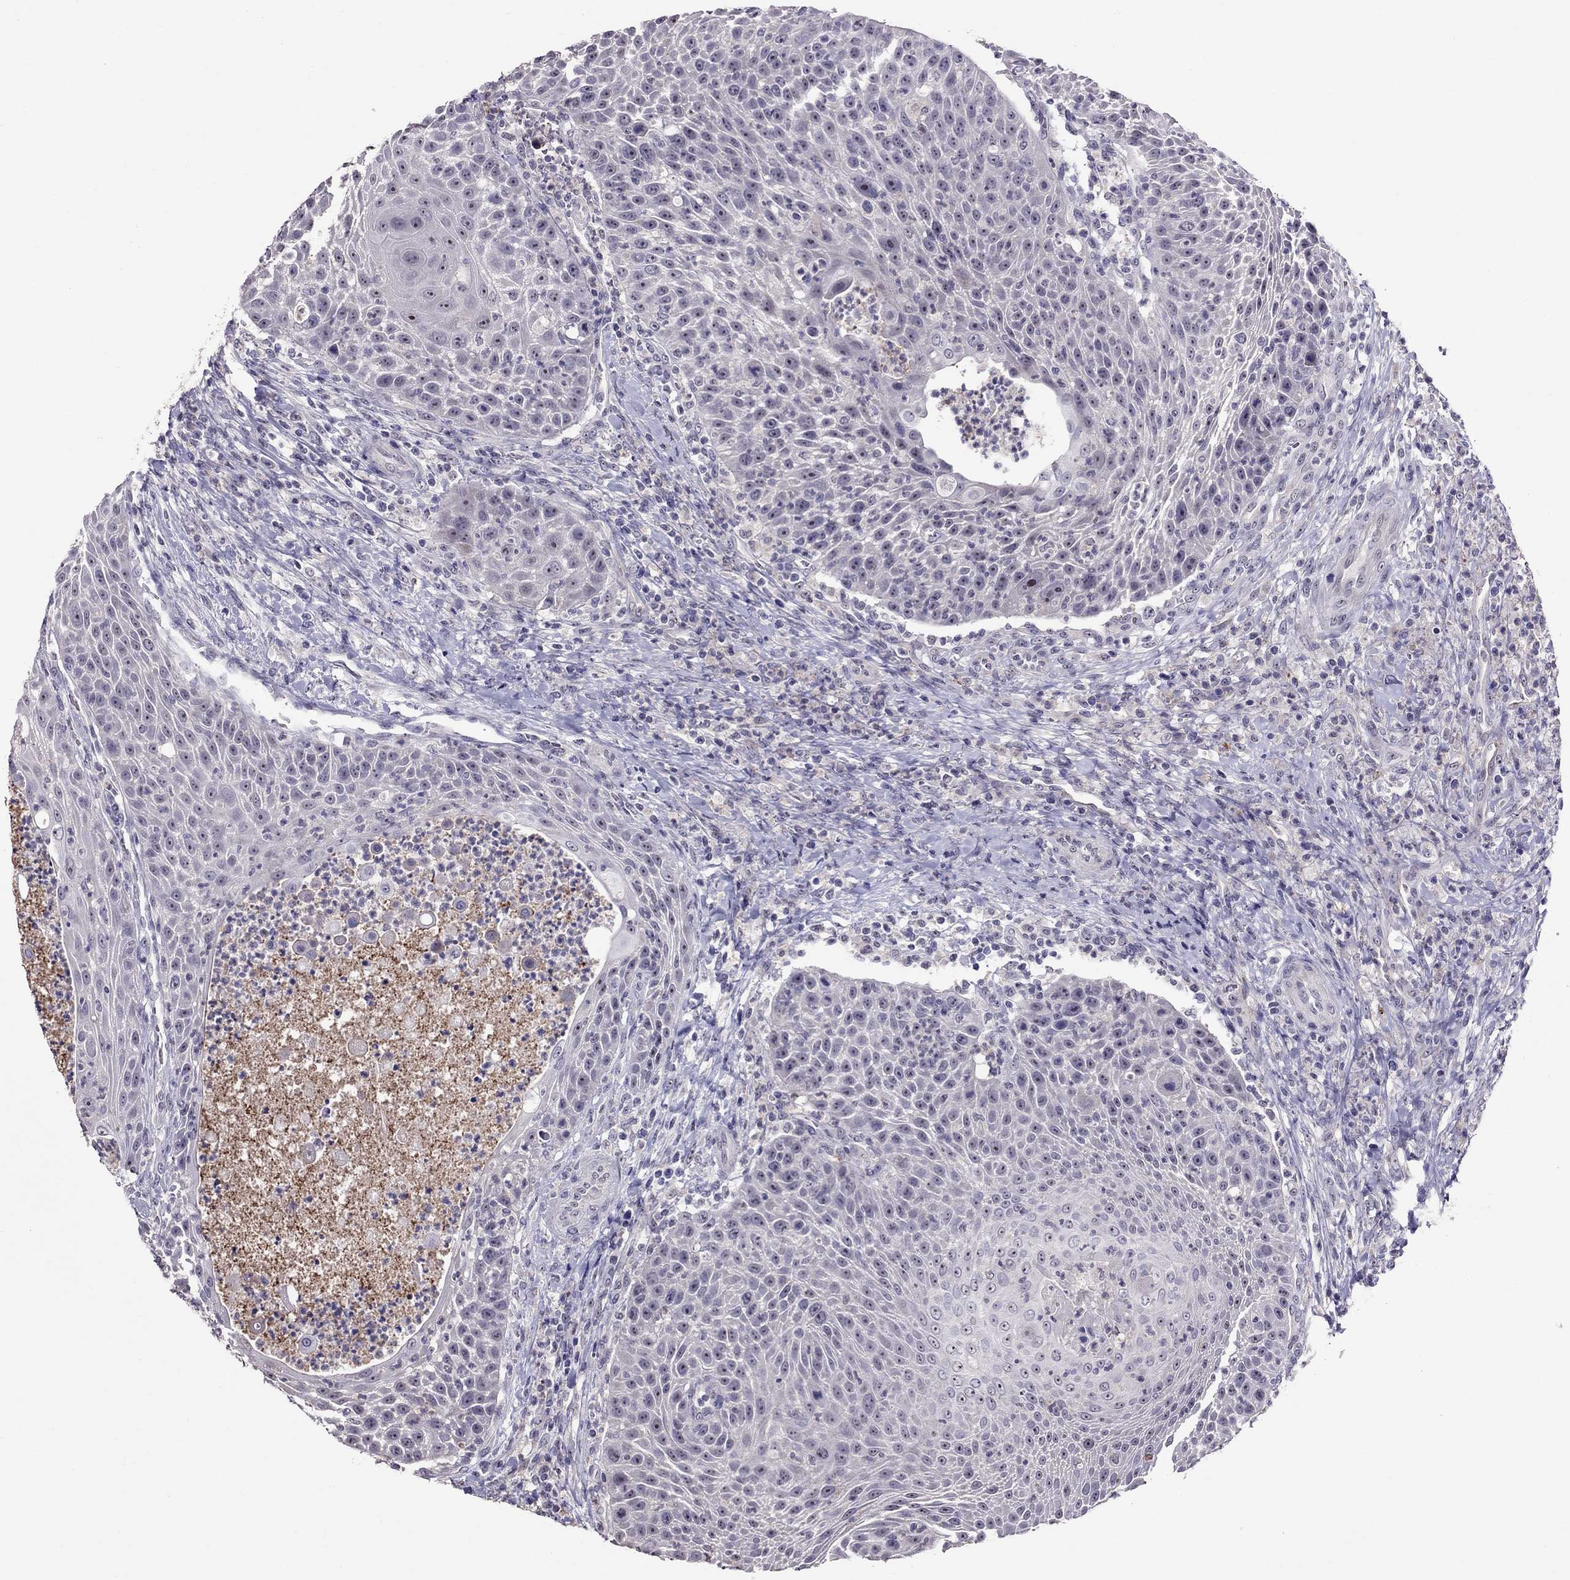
{"staining": {"intensity": "negative", "quantity": "none", "location": "none"}, "tissue": "head and neck cancer", "cell_type": "Tumor cells", "image_type": "cancer", "snomed": [{"axis": "morphology", "description": "Squamous cell carcinoma, NOS"}, {"axis": "topography", "description": "Head-Neck"}], "caption": "Human head and neck cancer stained for a protein using IHC shows no positivity in tumor cells.", "gene": "LRRC46", "patient": {"sex": "male", "age": 69}}